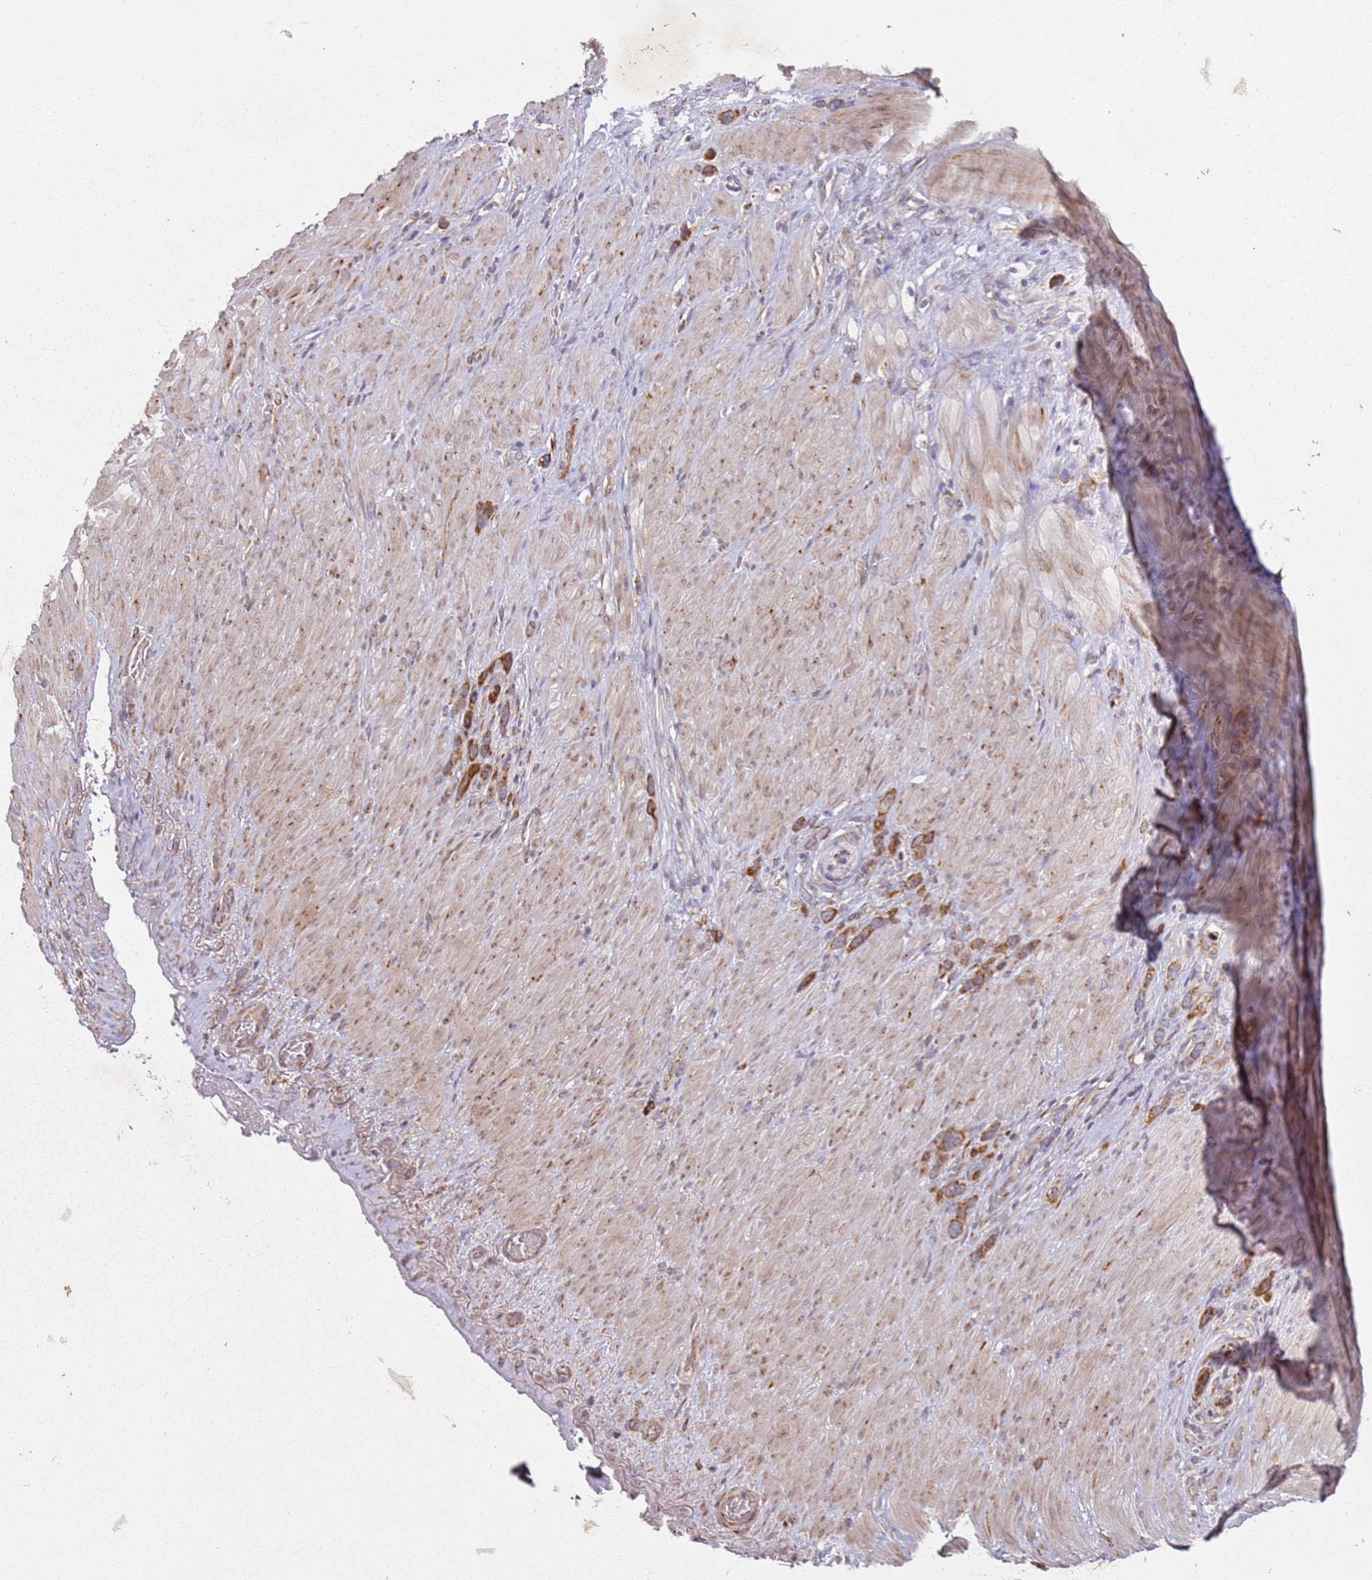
{"staining": {"intensity": "strong", "quantity": ">75%", "location": "cytoplasmic/membranous"}, "tissue": "stomach cancer", "cell_type": "Tumor cells", "image_type": "cancer", "snomed": [{"axis": "morphology", "description": "Adenocarcinoma, NOS"}, {"axis": "topography", "description": "Stomach"}], "caption": "Stomach adenocarcinoma stained for a protein exhibits strong cytoplasmic/membranous positivity in tumor cells.", "gene": "ARFRP1", "patient": {"sex": "female", "age": 65}}